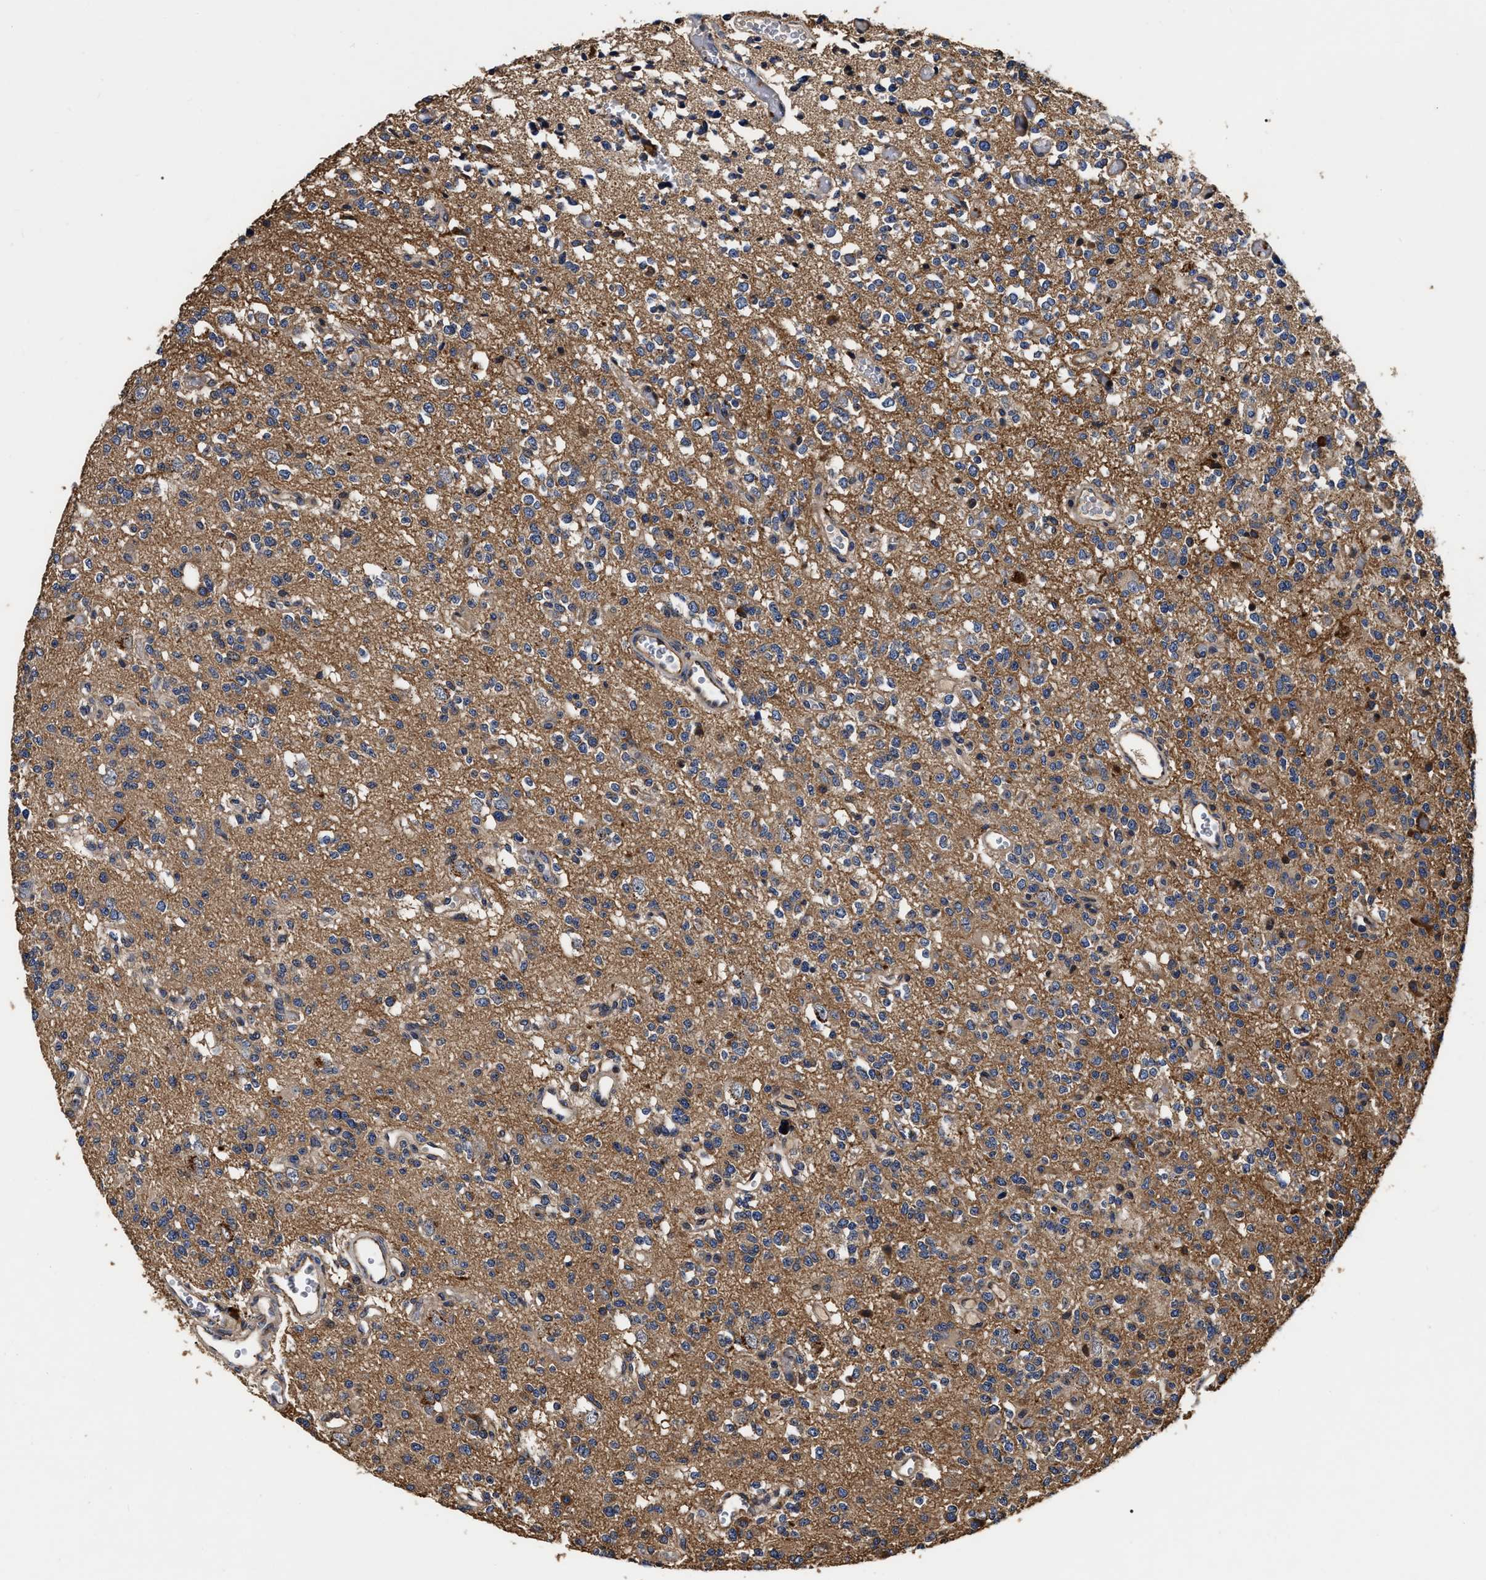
{"staining": {"intensity": "moderate", "quantity": "<25%", "location": "cytoplasmic/membranous"}, "tissue": "glioma", "cell_type": "Tumor cells", "image_type": "cancer", "snomed": [{"axis": "morphology", "description": "Glioma, malignant, Low grade"}, {"axis": "topography", "description": "Brain"}], "caption": "There is low levels of moderate cytoplasmic/membranous staining in tumor cells of glioma, as demonstrated by immunohistochemical staining (brown color).", "gene": "ABCG8", "patient": {"sex": "male", "age": 38}}